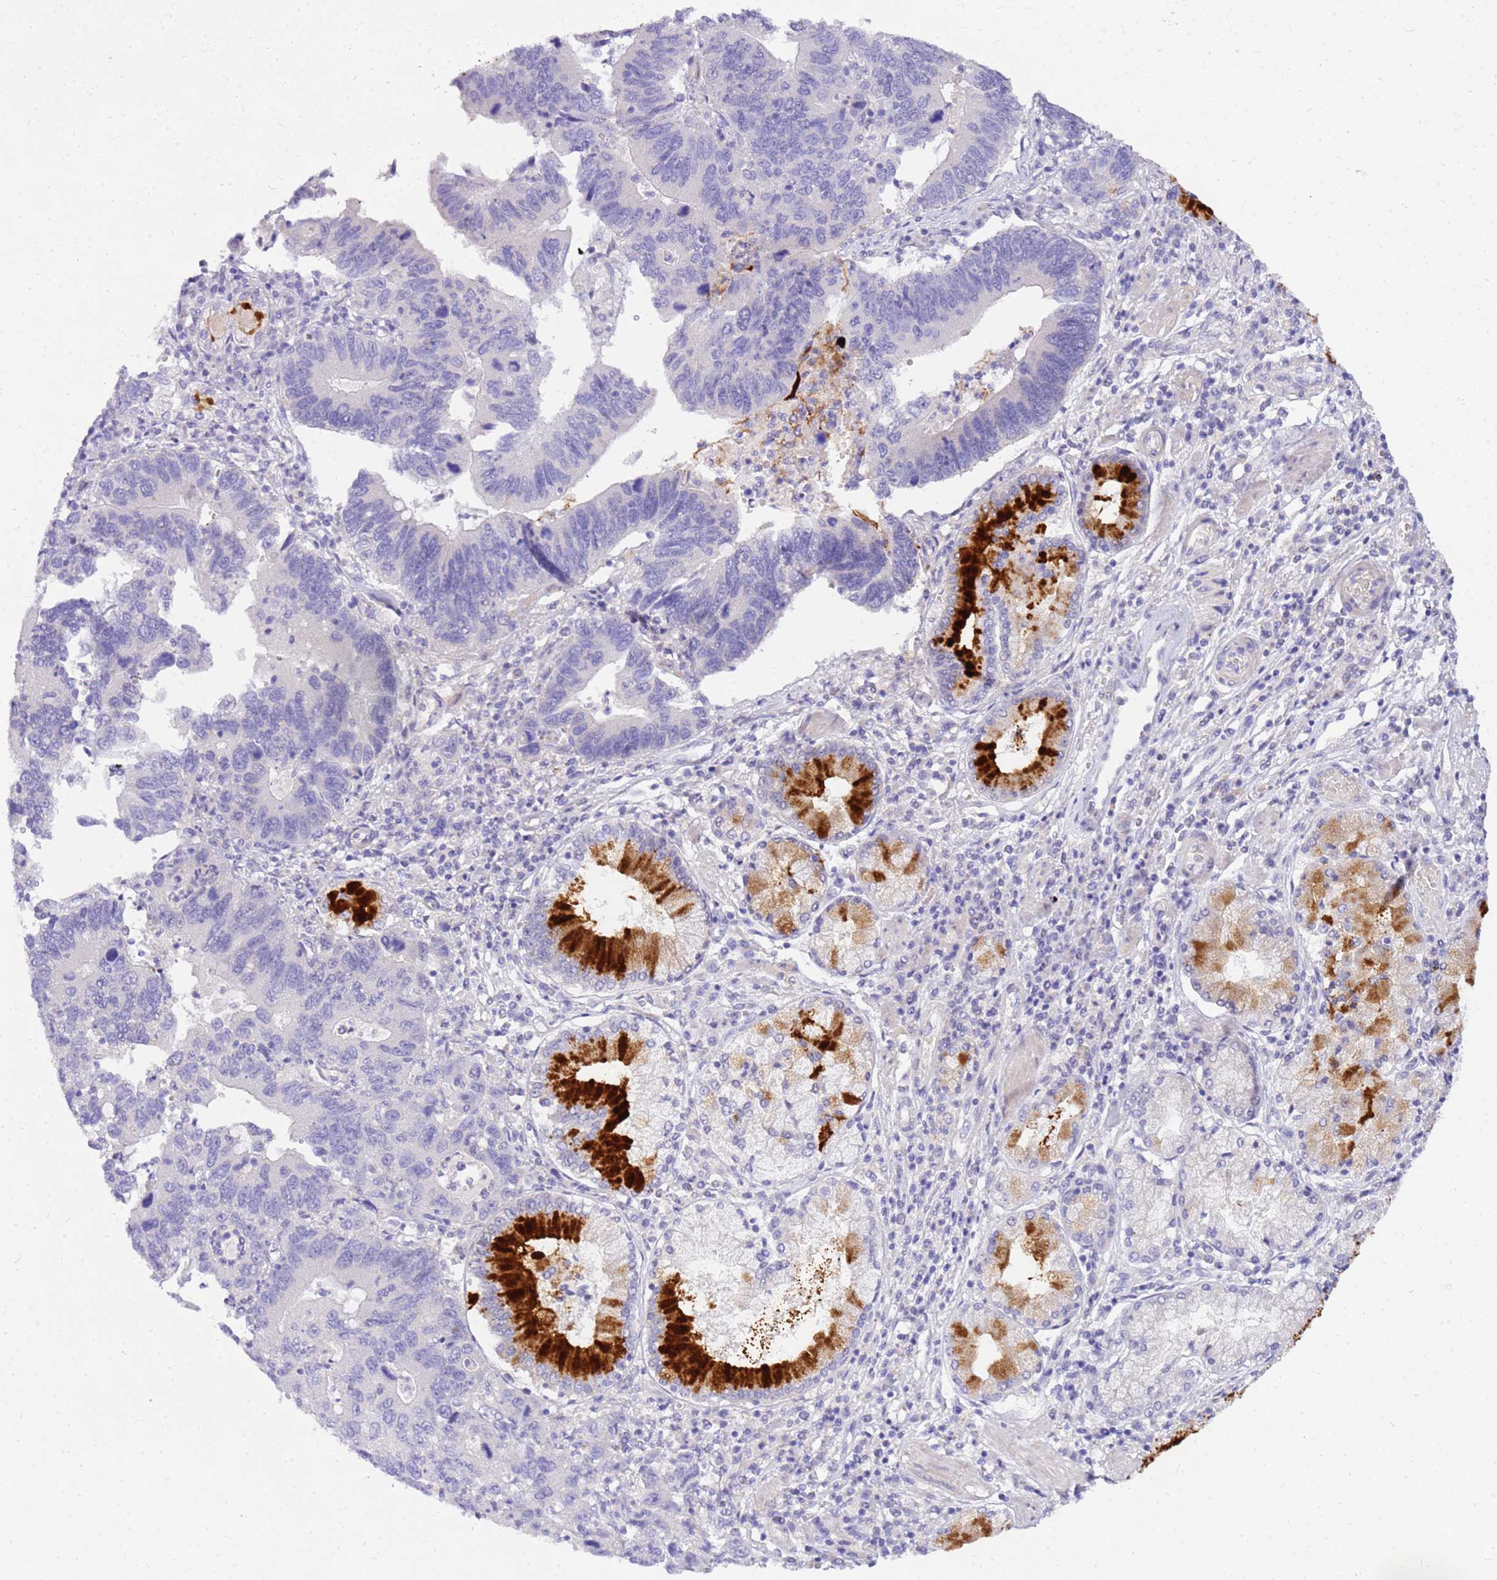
{"staining": {"intensity": "negative", "quantity": "none", "location": "none"}, "tissue": "stomach cancer", "cell_type": "Tumor cells", "image_type": "cancer", "snomed": [{"axis": "morphology", "description": "Adenocarcinoma, NOS"}, {"axis": "topography", "description": "Stomach"}], "caption": "Stomach cancer (adenocarcinoma) was stained to show a protein in brown. There is no significant positivity in tumor cells.", "gene": "DCDC2B", "patient": {"sex": "male", "age": 59}}